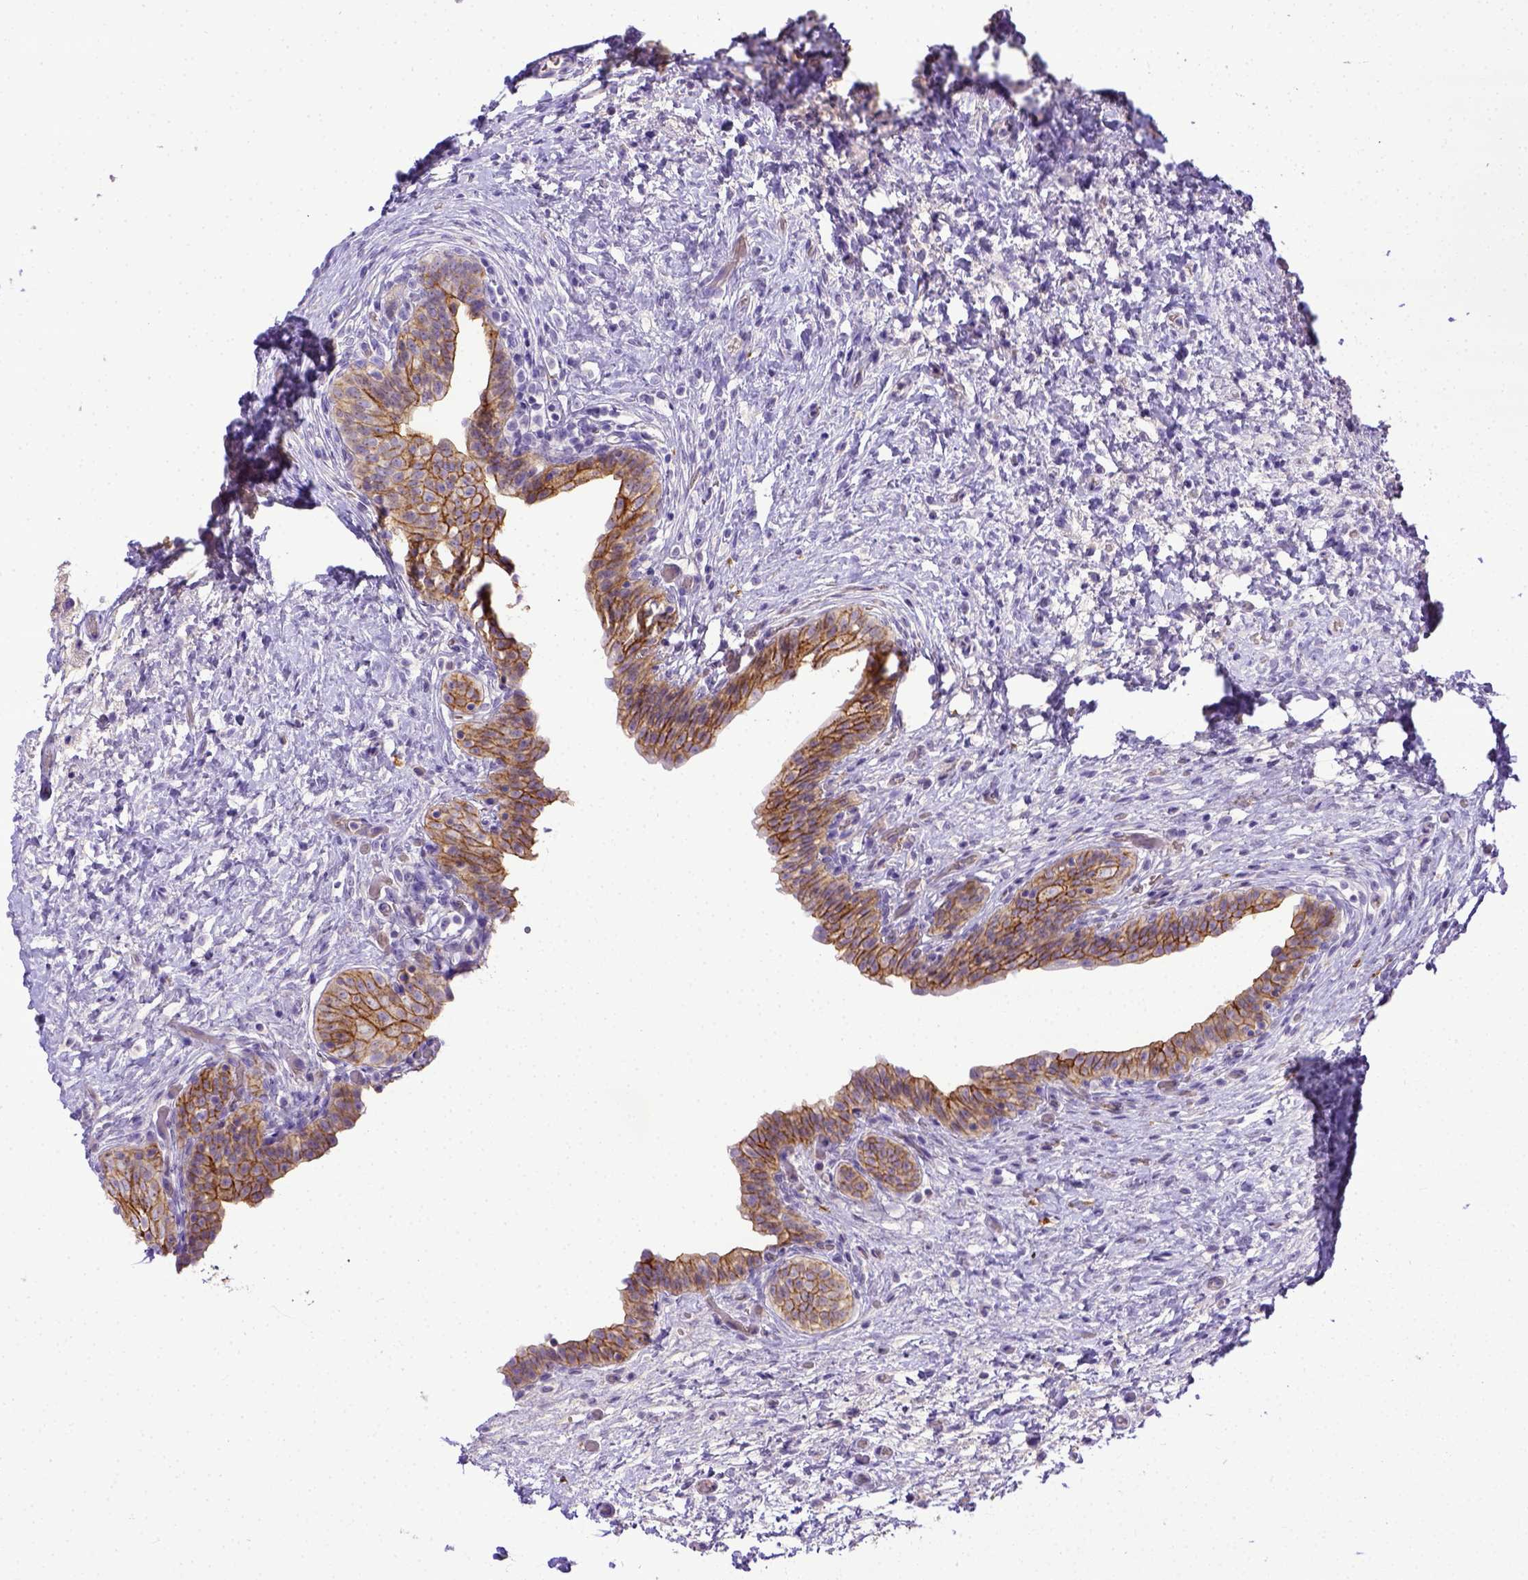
{"staining": {"intensity": "moderate", "quantity": ">75%", "location": "cytoplasmic/membranous"}, "tissue": "urinary bladder", "cell_type": "Urothelial cells", "image_type": "normal", "snomed": [{"axis": "morphology", "description": "Normal tissue, NOS"}, {"axis": "topography", "description": "Urinary bladder"}], "caption": "Immunohistochemical staining of normal human urinary bladder exhibits moderate cytoplasmic/membranous protein positivity in approximately >75% of urothelial cells. The protein is shown in brown color, while the nuclei are stained blue.", "gene": "BTN1A1", "patient": {"sex": "male", "age": 69}}